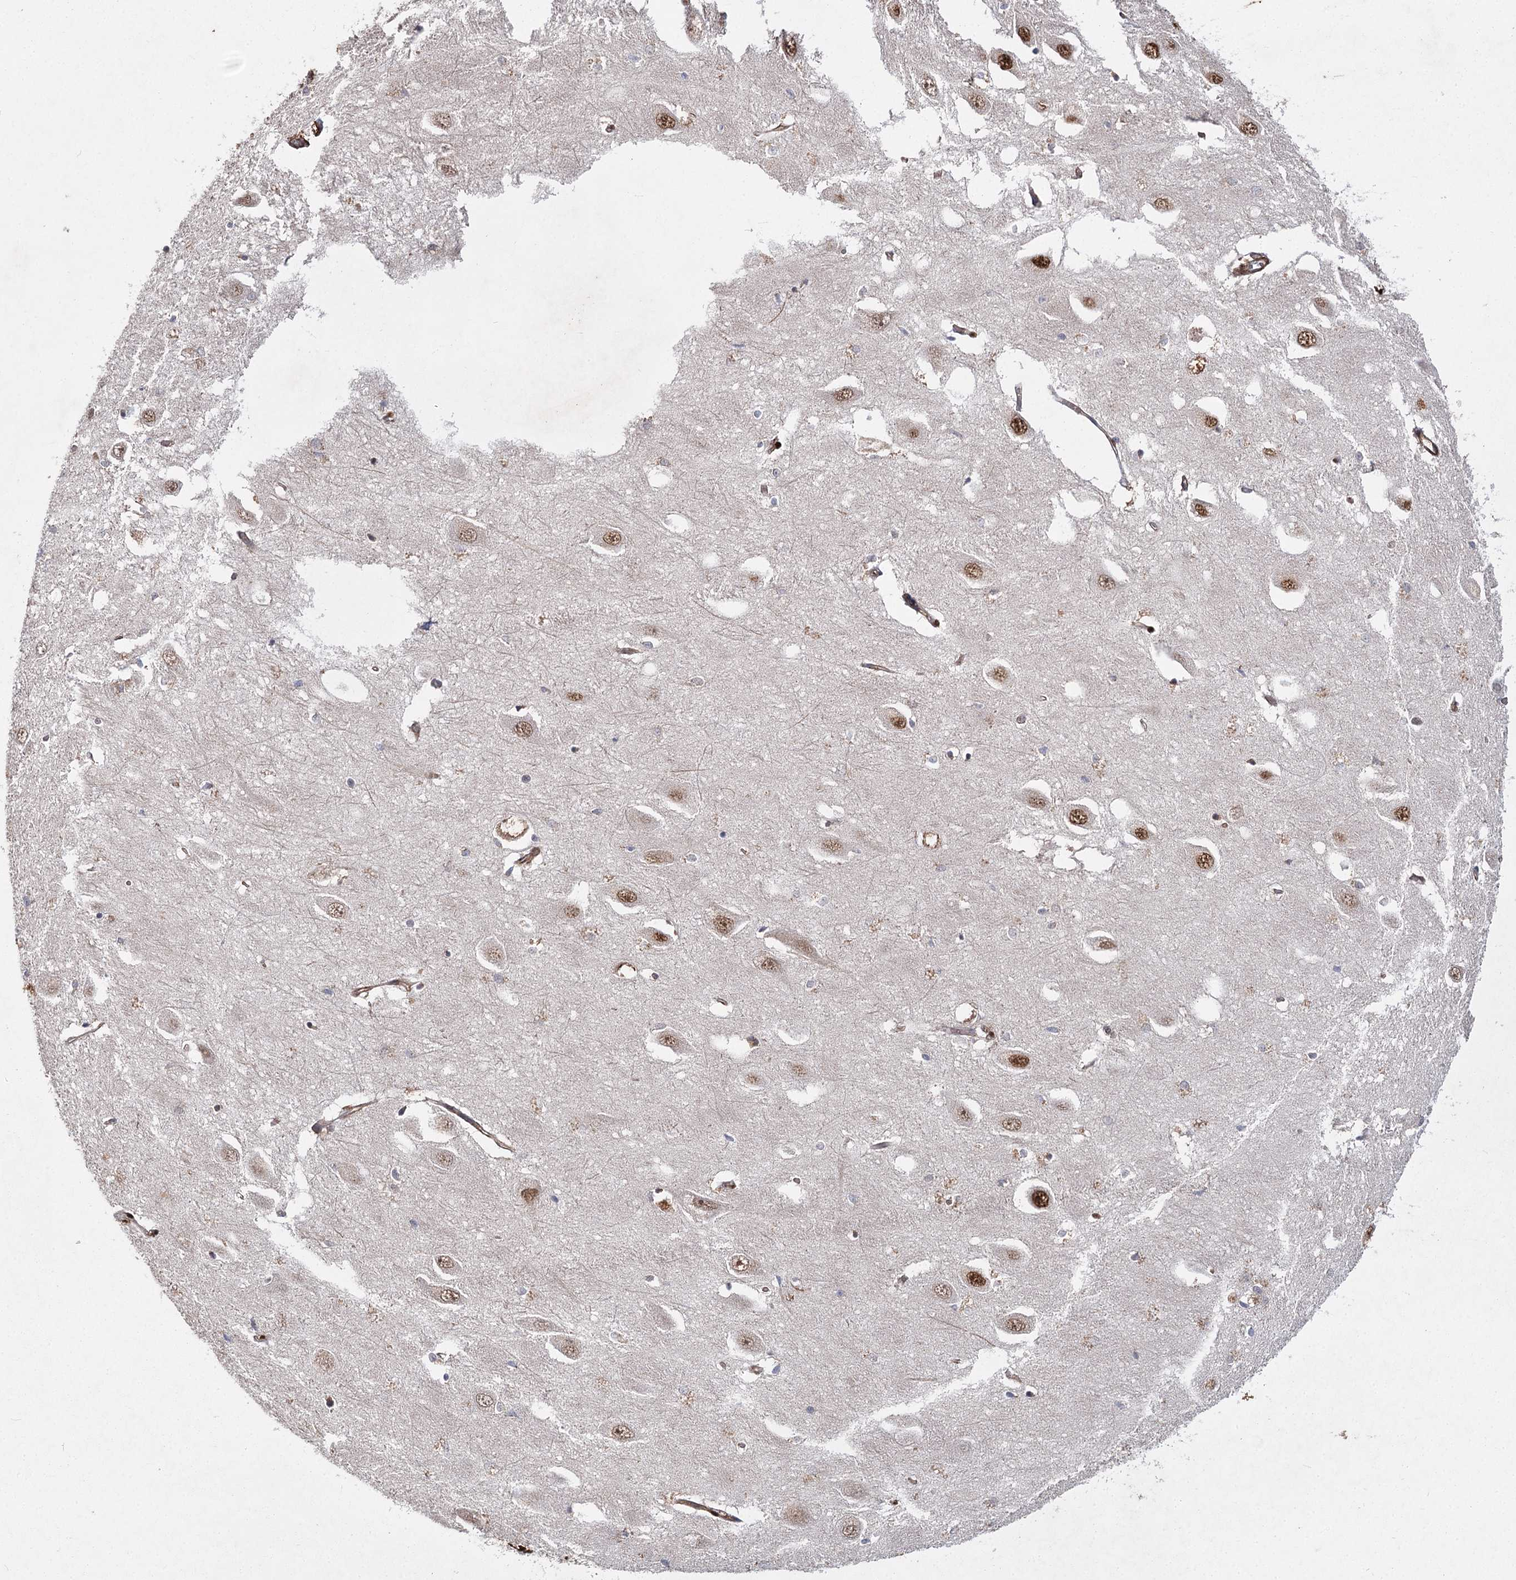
{"staining": {"intensity": "moderate", "quantity": "<25%", "location": "nuclear"}, "tissue": "hippocampus", "cell_type": "Glial cells", "image_type": "normal", "snomed": [{"axis": "morphology", "description": "Normal tissue, NOS"}, {"axis": "topography", "description": "Hippocampus"}], "caption": "Protein staining of benign hippocampus exhibits moderate nuclear positivity in about <25% of glial cells. The staining was performed using DAB, with brown indicating positive protein expression. Nuclei are stained blue with hematoxylin.", "gene": "ZCCHC24", "patient": {"sex": "female", "age": 64}}